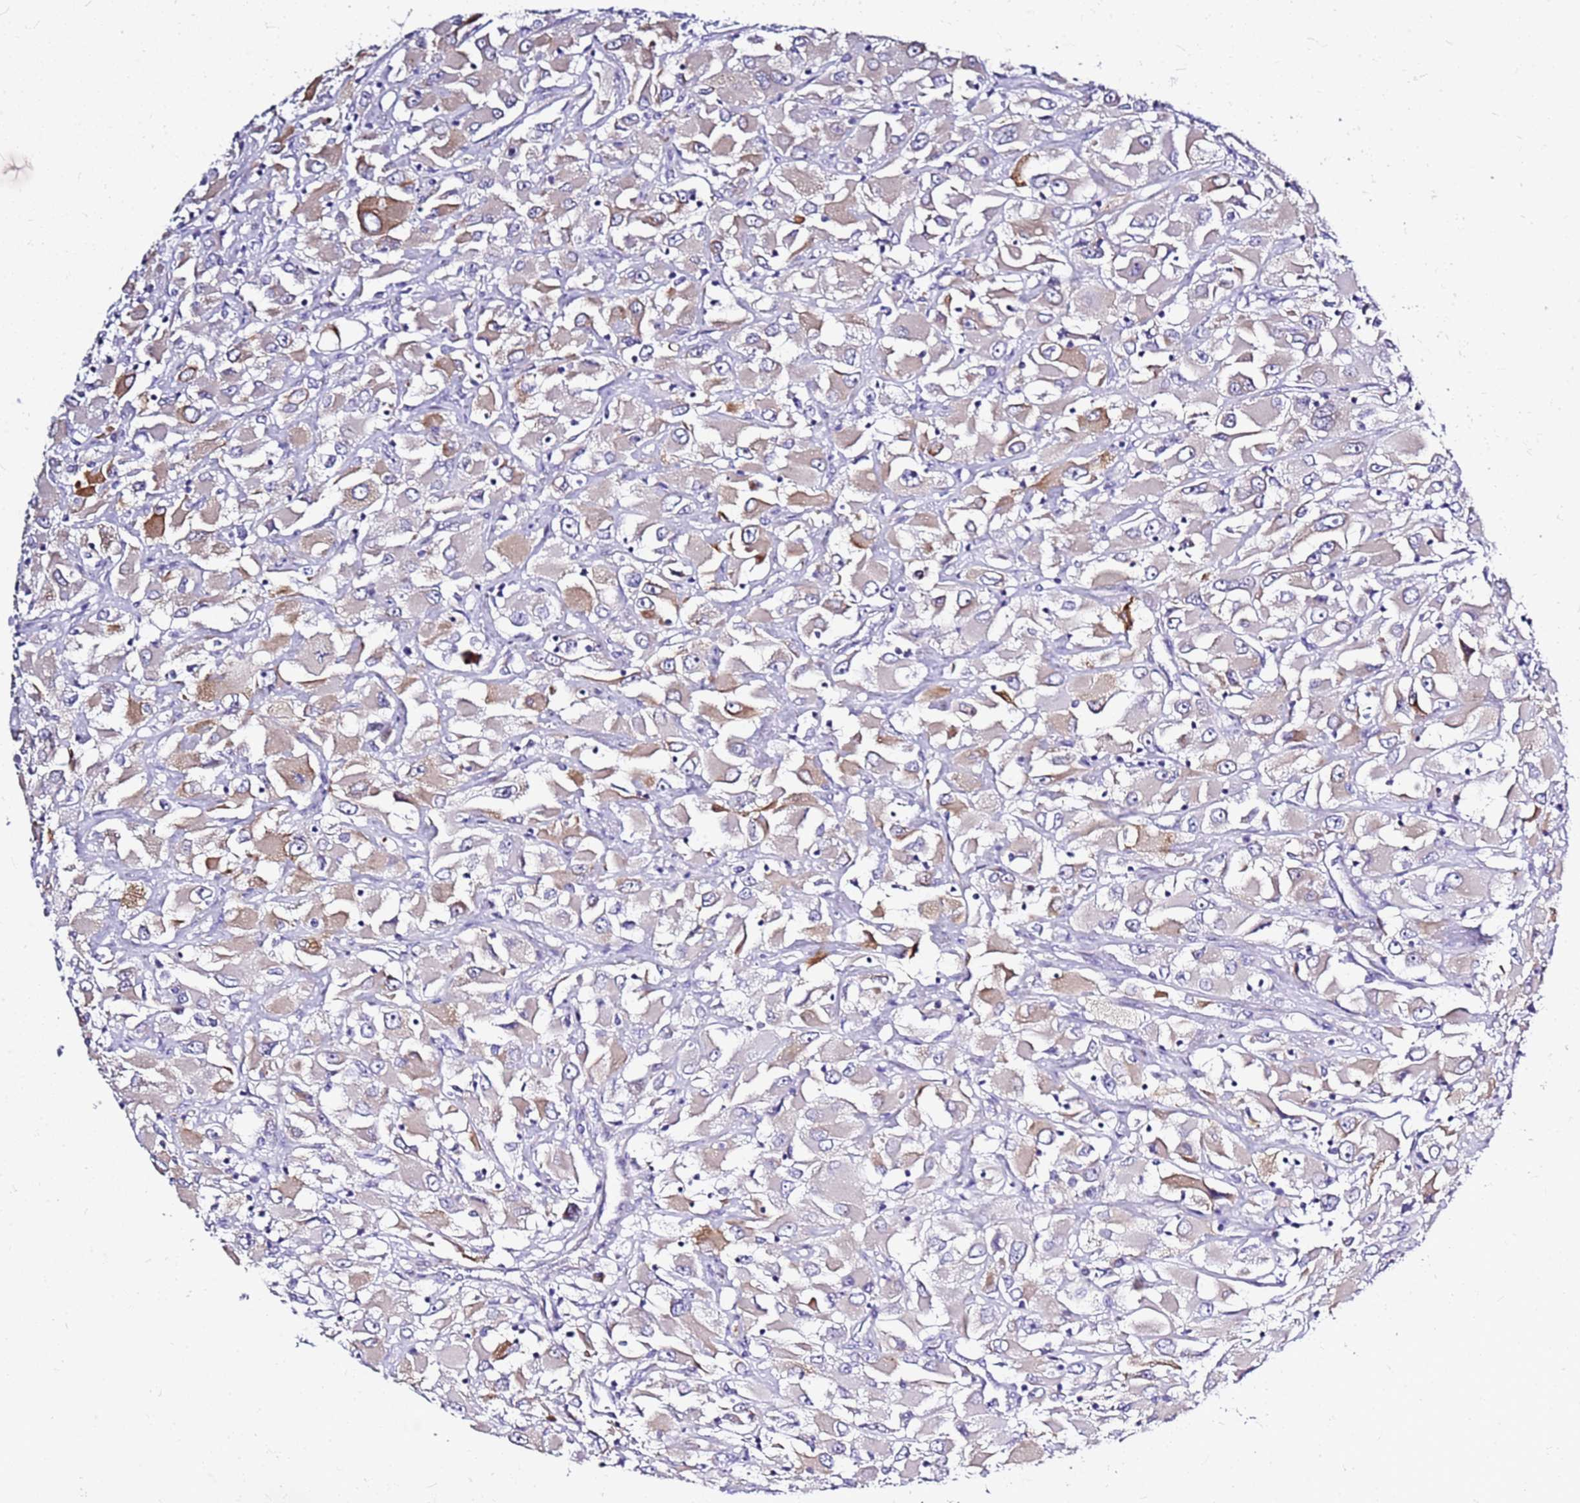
{"staining": {"intensity": "moderate", "quantity": "<25%", "location": "cytoplasmic/membranous"}, "tissue": "renal cancer", "cell_type": "Tumor cells", "image_type": "cancer", "snomed": [{"axis": "morphology", "description": "Adenocarcinoma, NOS"}, {"axis": "topography", "description": "Kidney"}], "caption": "The image exhibits a brown stain indicating the presence of a protein in the cytoplasmic/membranous of tumor cells in renal adenocarcinoma.", "gene": "CASD1", "patient": {"sex": "female", "age": 52}}